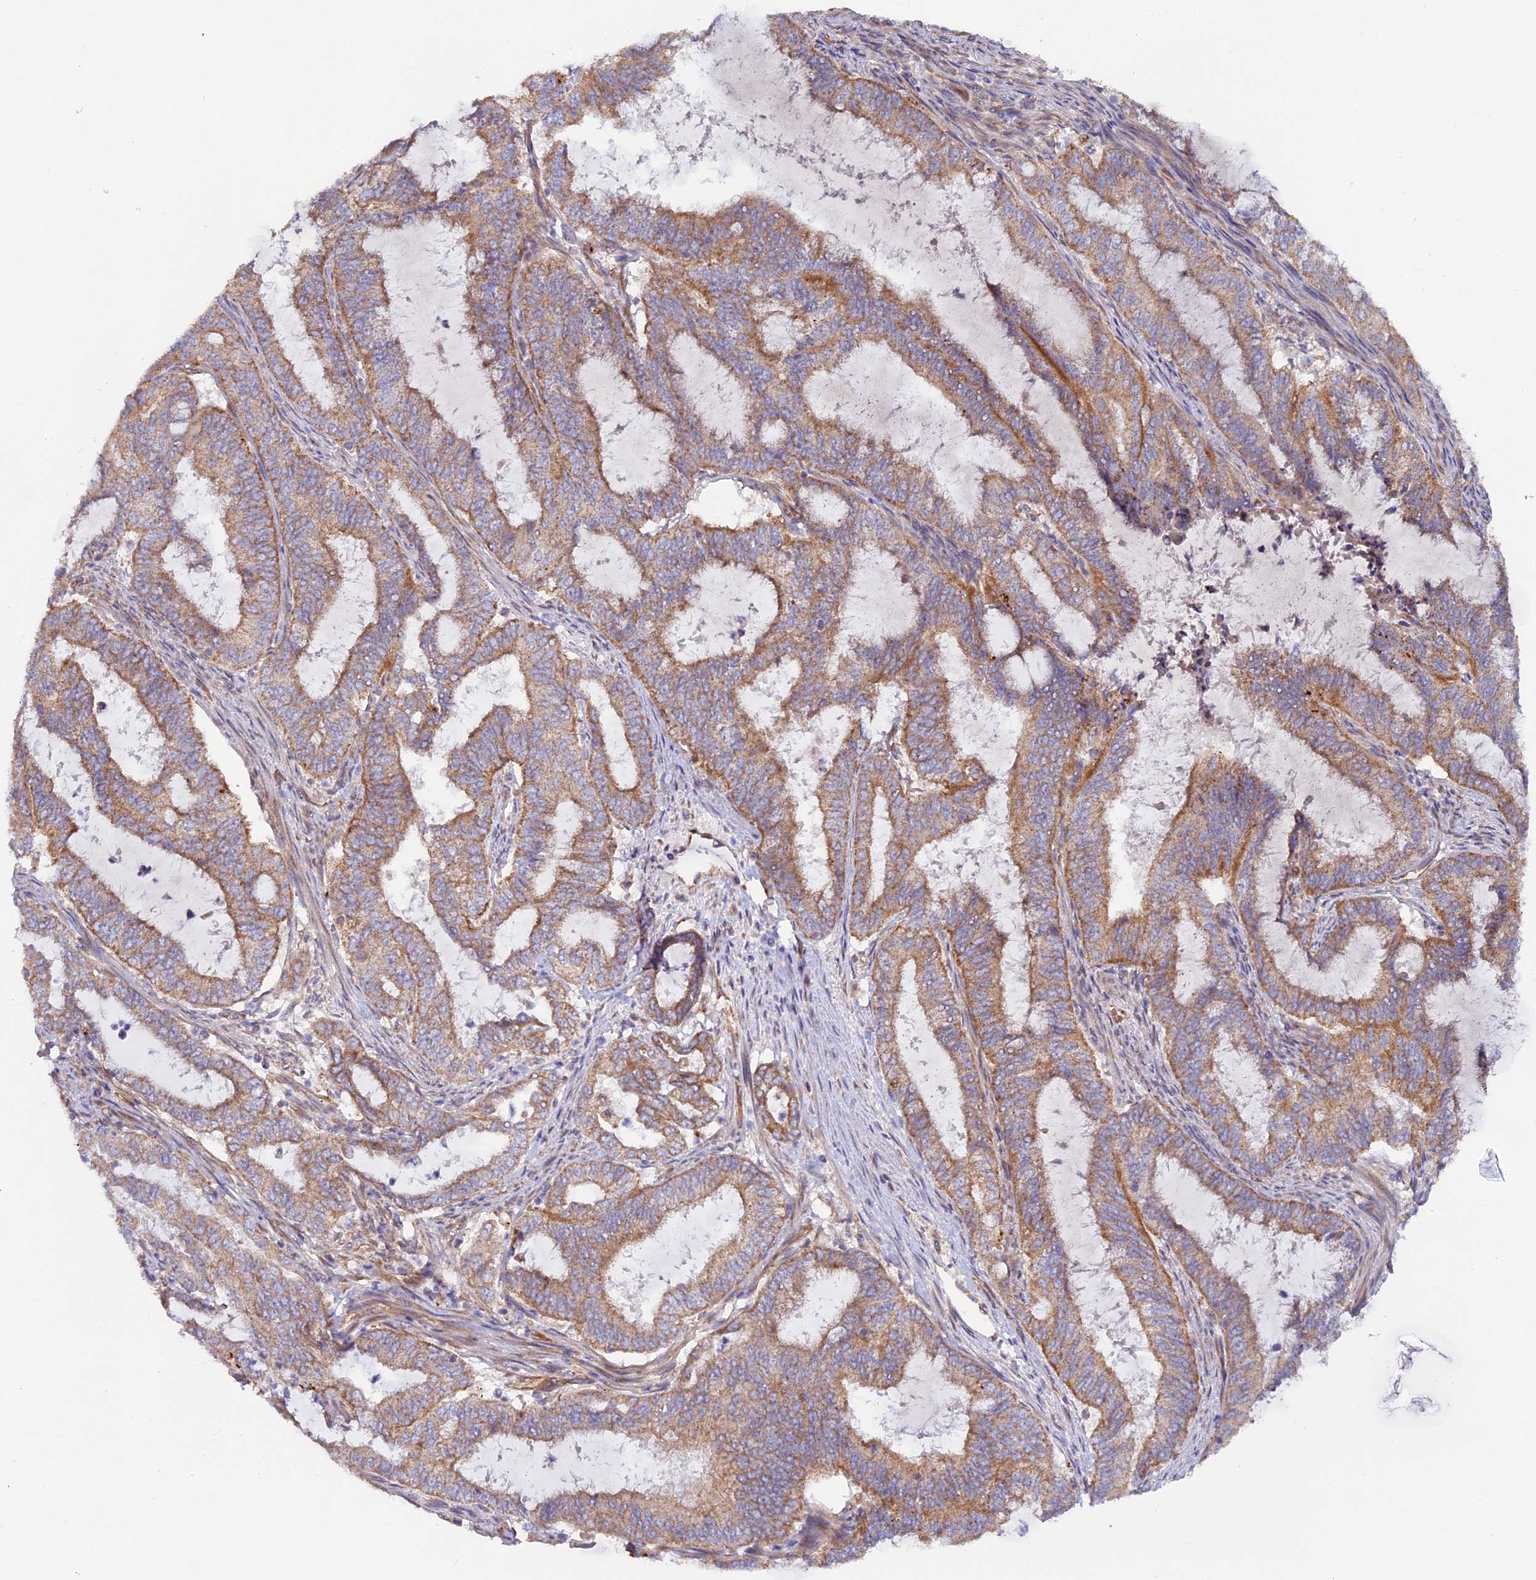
{"staining": {"intensity": "moderate", "quantity": ">75%", "location": "cytoplasmic/membranous"}, "tissue": "endometrial cancer", "cell_type": "Tumor cells", "image_type": "cancer", "snomed": [{"axis": "morphology", "description": "Adenocarcinoma, NOS"}, {"axis": "topography", "description": "Endometrium"}], "caption": "Immunohistochemical staining of human endometrial cancer displays medium levels of moderate cytoplasmic/membranous protein positivity in approximately >75% of tumor cells.", "gene": "DUS3L", "patient": {"sex": "female", "age": 51}}